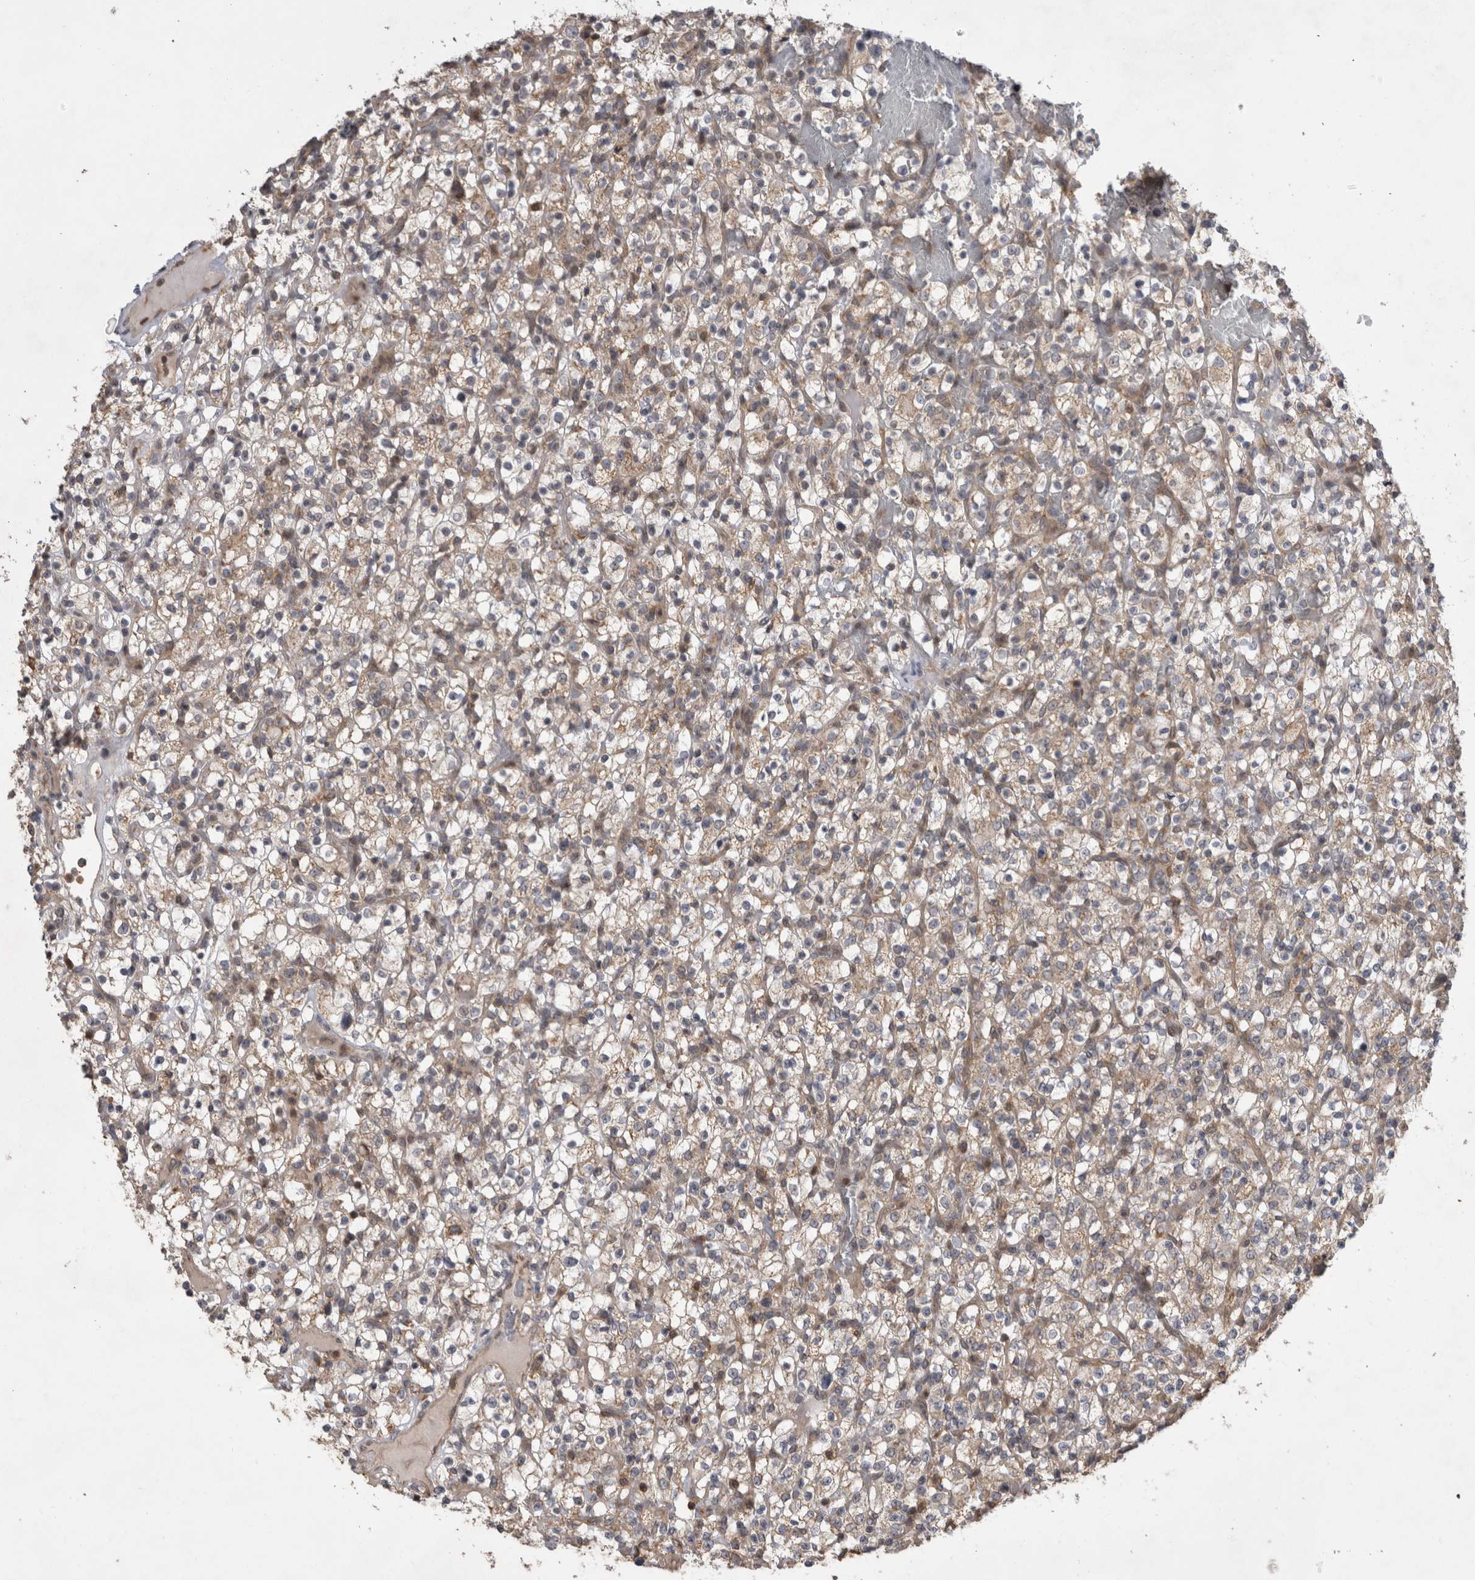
{"staining": {"intensity": "weak", "quantity": ">75%", "location": "cytoplasmic/membranous"}, "tissue": "renal cancer", "cell_type": "Tumor cells", "image_type": "cancer", "snomed": [{"axis": "morphology", "description": "Normal tissue, NOS"}, {"axis": "morphology", "description": "Adenocarcinoma, NOS"}, {"axis": "topography", "description": "Kidney"}], "caption": "Protein staining shows weak cytoplasmic/membranous expression in approximately >75% of tumor cells in renal cancer.", "gene": "KCNIP1", "patient": {"sex": "female", "age": 72}}